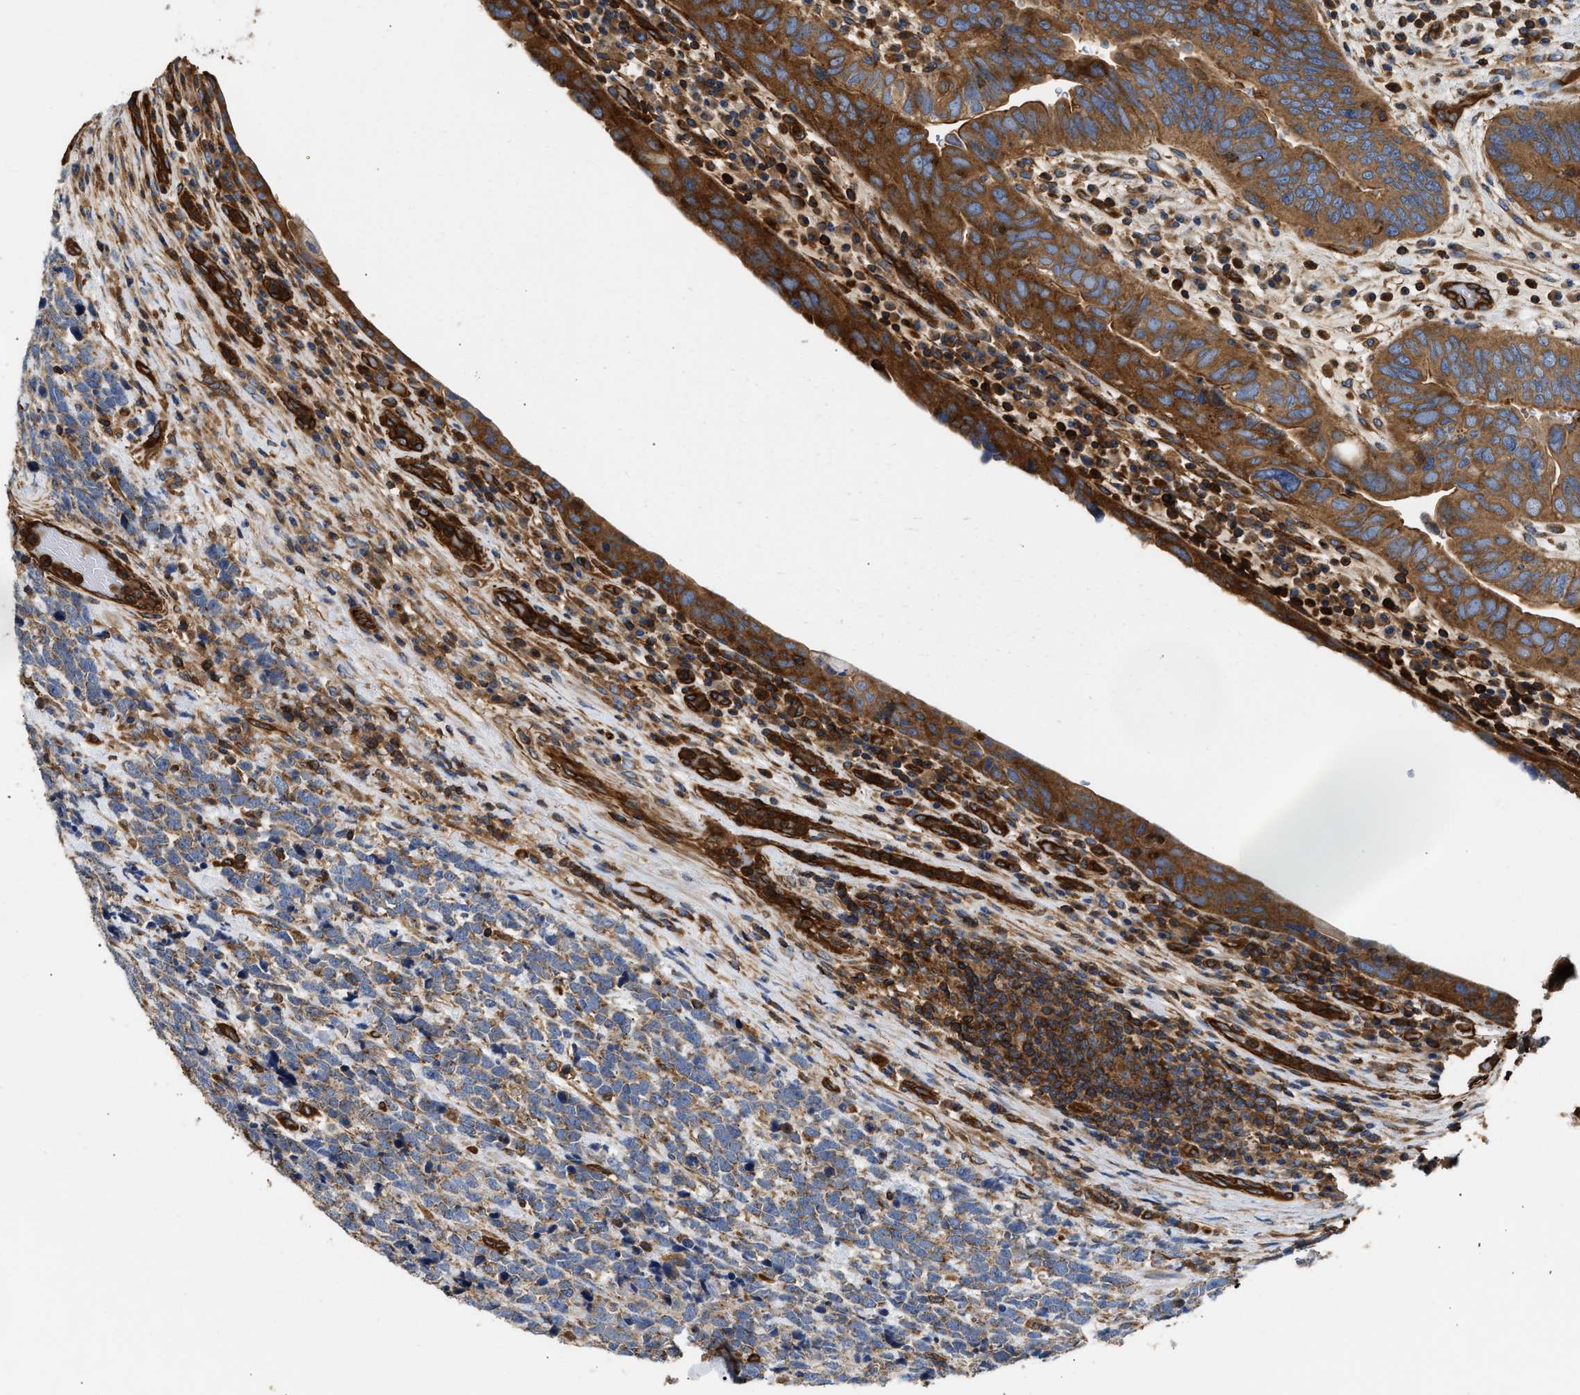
{"staining": {"intensity": "strong", "quantity": ">75%", "location": "cytoplasmic/membranous"}, "tissue": "urothelial cancer", "cell_type": "Tumor cells", "image_type": "cancer", "snomed": [{"axis": "morphology", "description": "Urothelial carcinoma, High grade"}, {"axis": "topography", "description": "Urinary bladder"}], "caption": "IHC (DAB (3,3'-diaminobenzidine)) staining of urothelial cancer exhibits strong cytoplasmic/membranous protein staining in about >75% of tumor cells.", "gene": "SAMD9L", "patient": {"sex": "female", "age": 82}}